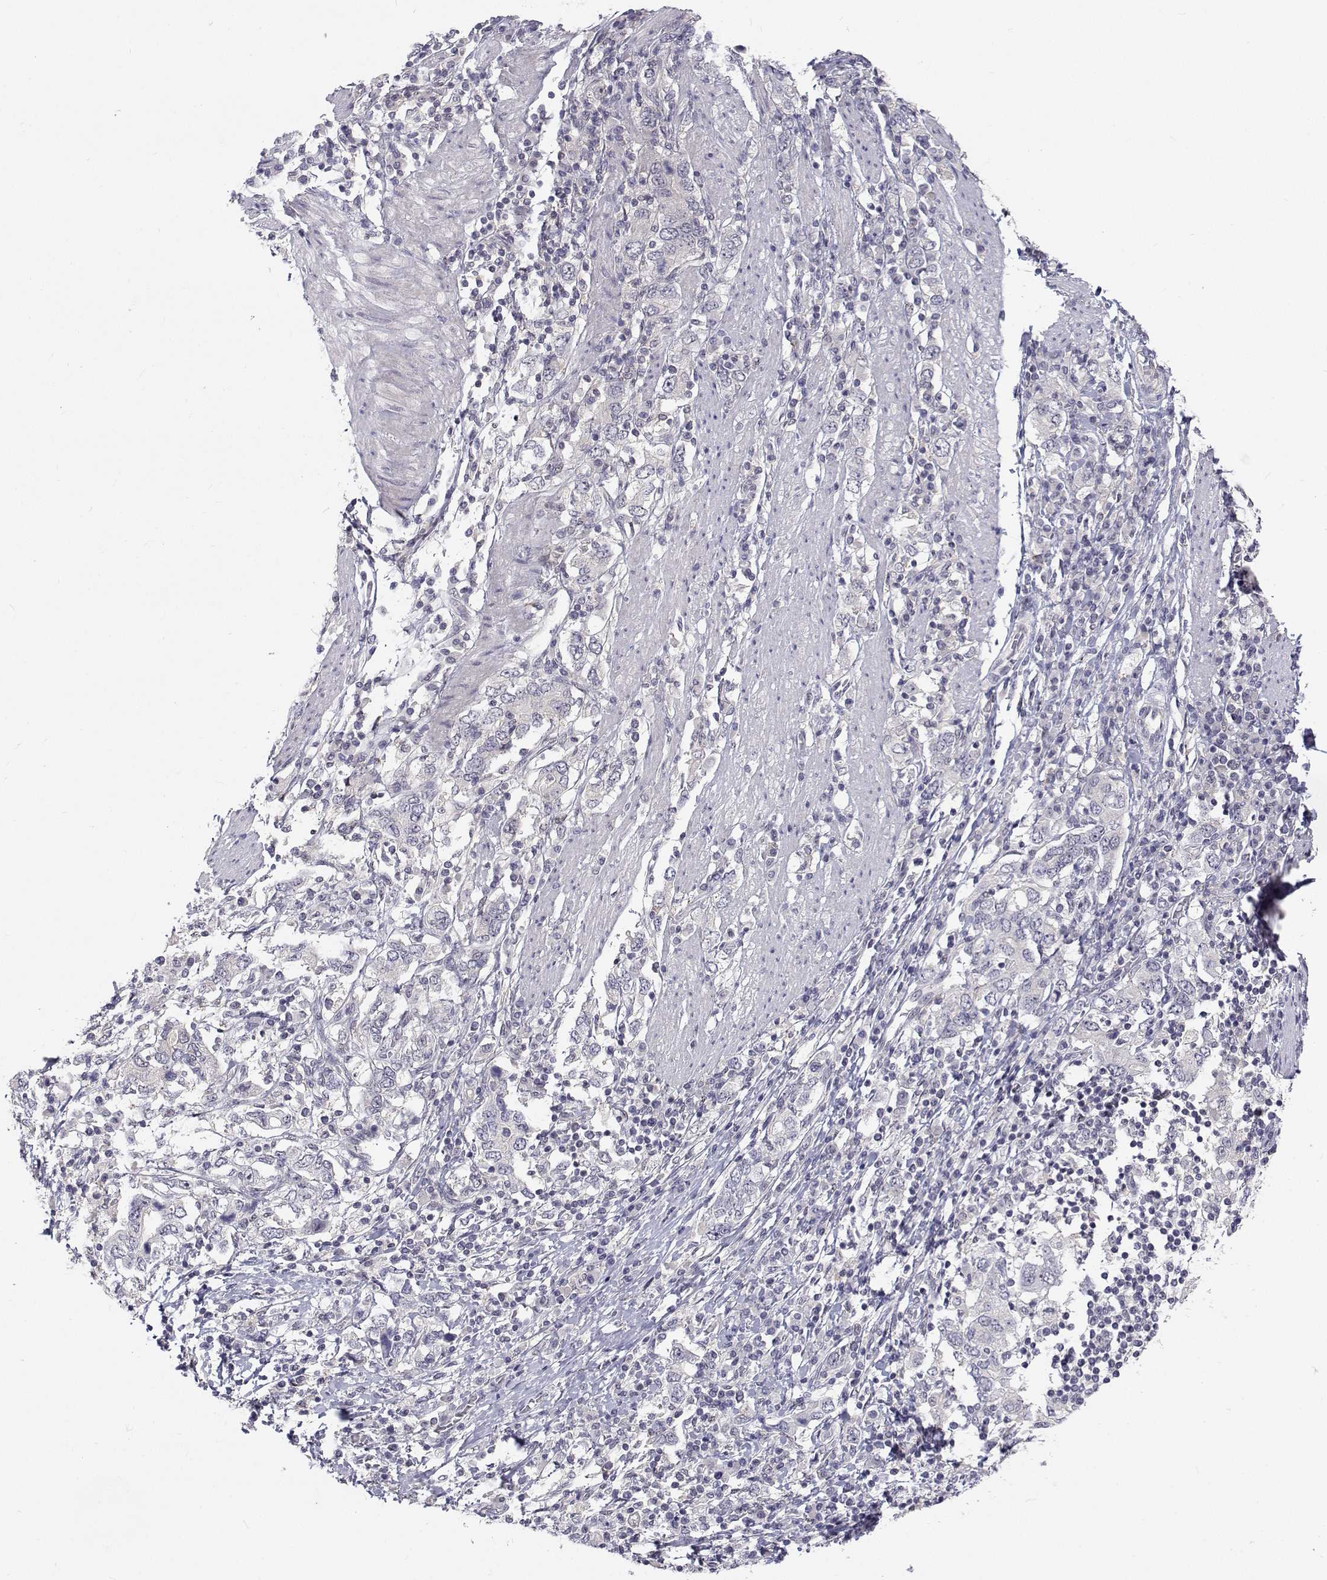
{"staining": {"intensity": "negative", "quantity": "none", "location": "none"}, "tissue": "stomach cancer", "cell_type": "Tumor cells", "image_type": "cancer", "snomed": [{"axis": "morphology", "description": "Adenocarcinoma, NOS"}, {"axis": "topography", "description": "Stomach, upper"}, {"axis": "topography", "description": "Stomach"}], "caption": "IHC photomicrograph of adenocarcinoma (stomach) stained for a protein (brown), which demonstrates no positivity in tumor cells. (DAB IHC, high magnification).", "gene": "MYPN", "patient": {"sex": "male", "age": 62}}